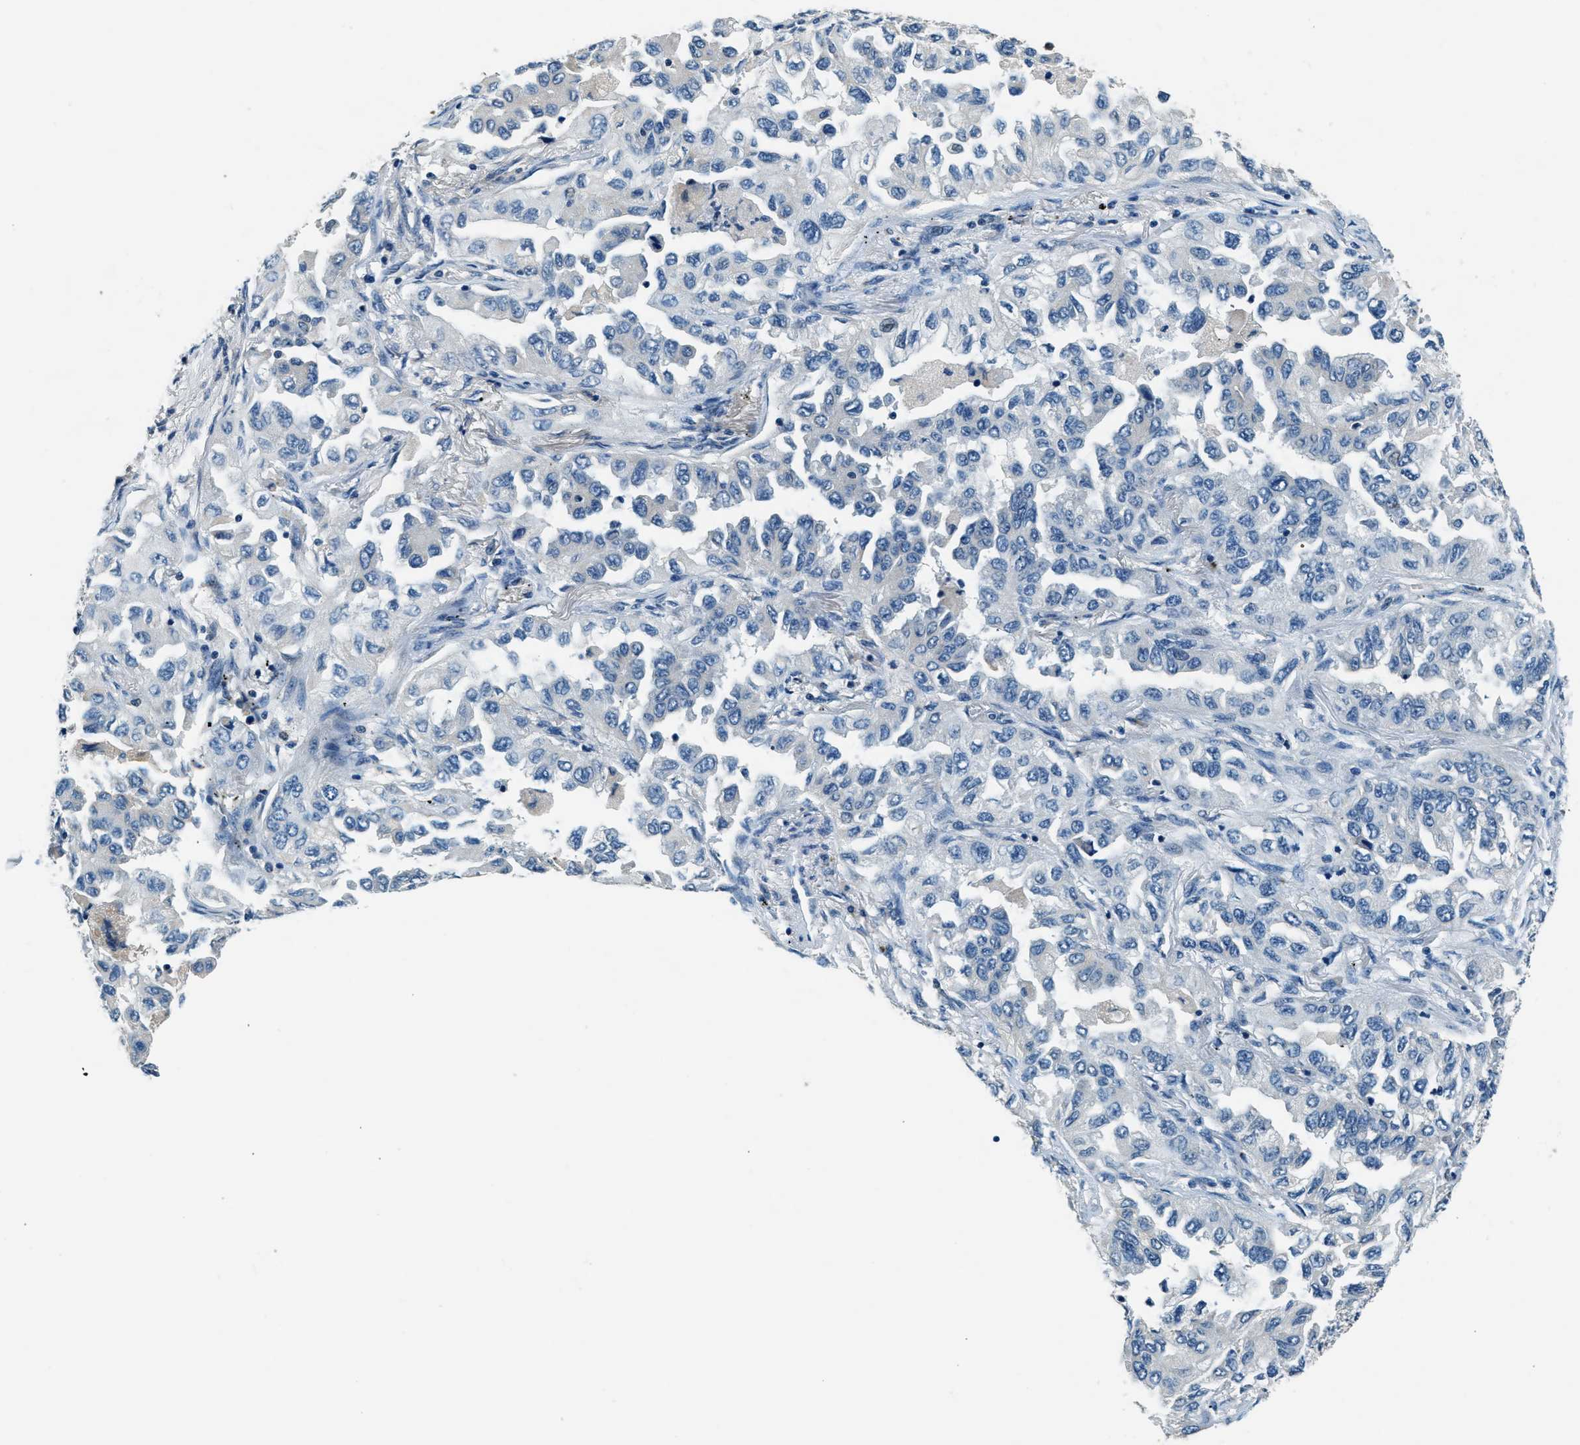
{"staining": {"intensity": "negative", "quantity": "none", "location": "none"}, "tissue": "lung cancer", "cell_type": "Tumor cells", "image_type": "cancer", "snomed": [{"axis": "morphology", "description": "Adenocarcinoma, NOS"}, {"axis": "topography", "description": "Lung"}], "caption": "Micrograph shows no significant protein staining in tumor cells of lung adenocarcinoma. (DAB immunohistochemistry visualized using brightfield microscopy, high magnification).", "gene": "NME8", "patient": {"sex": "female", "age": 65}}